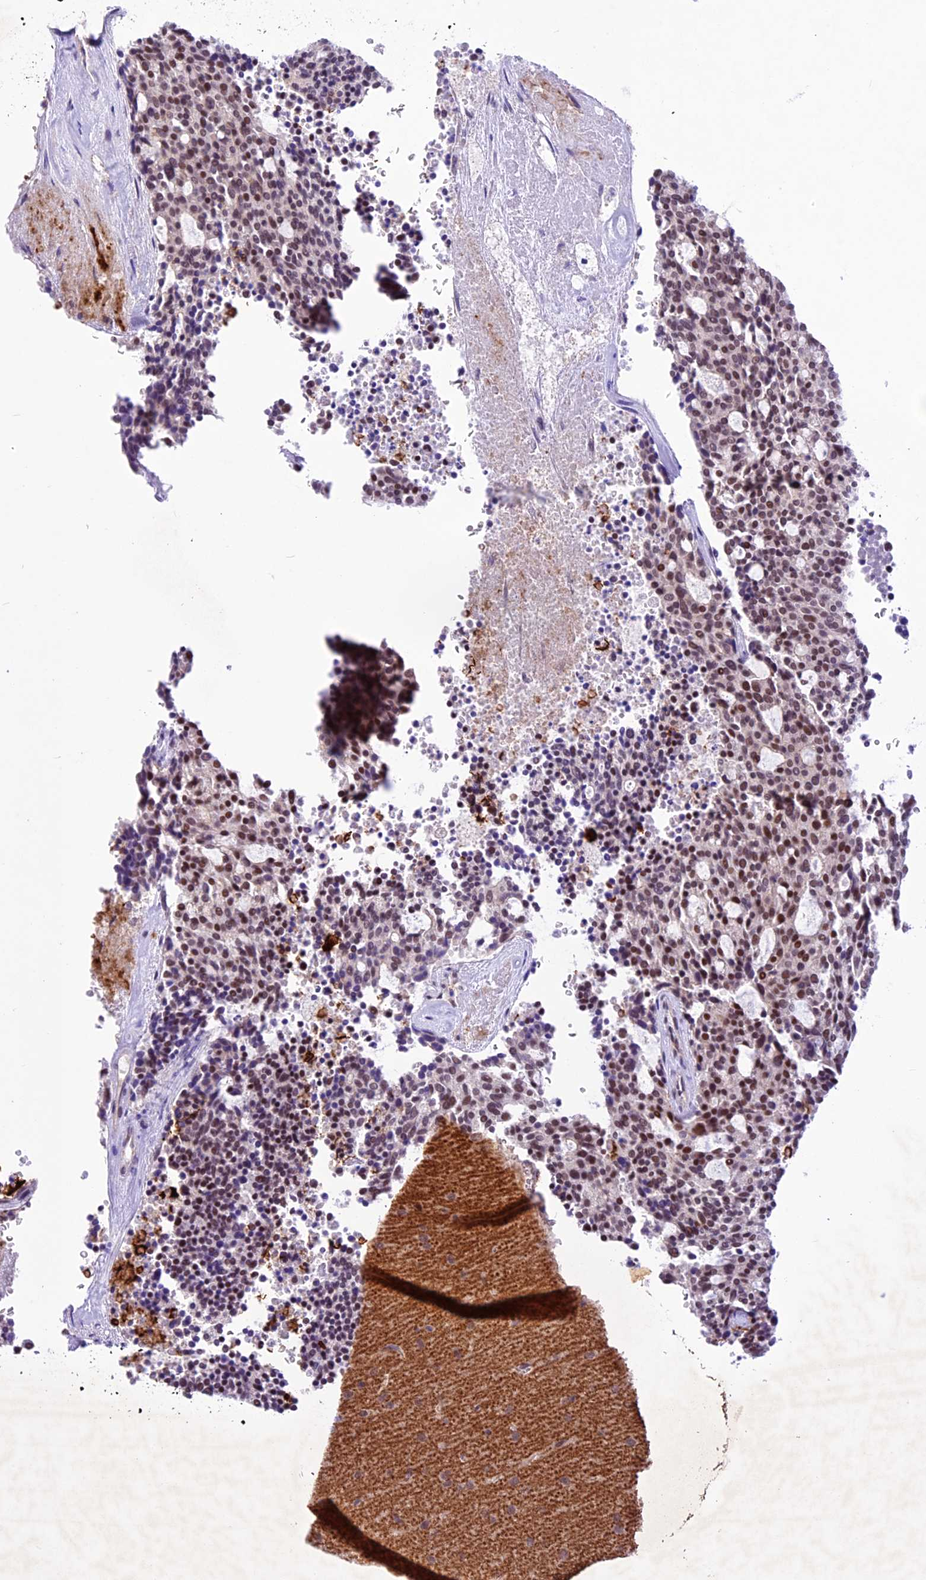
{"staining": {"intensity": "moderate", "quantity": ">75%", "location": "nuclear"}, "tissue": "carcinoid", "cell_type": "Tumor cells", "image_type": "cancer", "snomed": [{"axis": "morphology", "description": "Carcinoid, malignant, NOS"}, {"axis": "topography", "description": "Pancreas"}], "caption": "IHC of malignant carcinoid displays medium levels of moderate nuclear staining in about >75% of tumor cells. (brown staining indicates protein expression, while blue staining denotes nuclei).", "gene": "SHKBP1", "patient": {"sex": "female", "age": 54}}